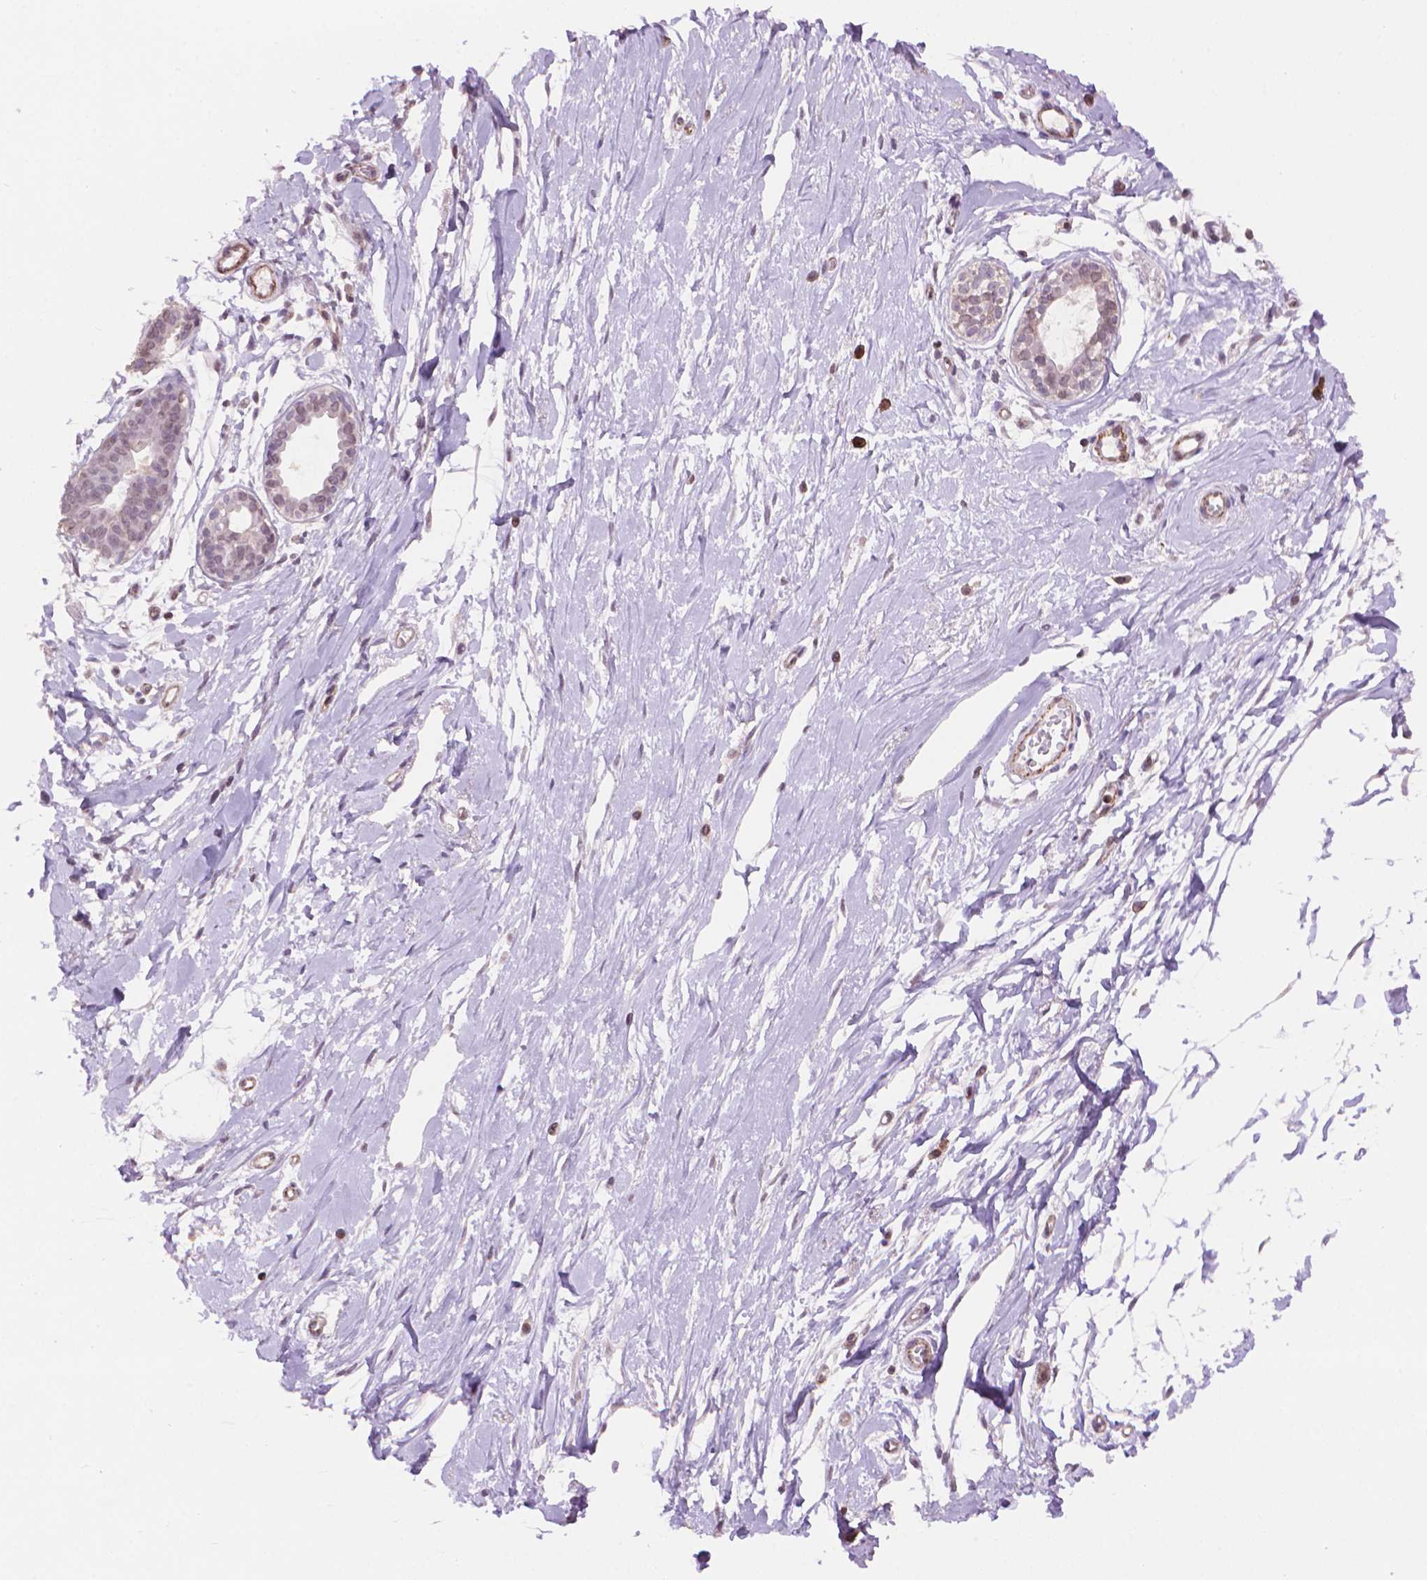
{"staining": {"intensity": "negative", "quantity": "none", "location": "none"}, "tissue": "breast", "cell_type": "Adipocytes", "image_type": "normal", "snomed": [{"axis": "morphology", "description": "Normal tissue, NOS"}, {"axis": "topography", "description": "Breast"}], "caption": "A high-resolution photomicrograph shows immunohistochemistry (IHC) staining of normal breast, which reveals no significant staining in adipocytes. The staining is performed using DAB brown chromogen with nuclei counter-stained in using hematoxylin.", "gene": "TMEM184A", "patient": {"sex": "female", "age": 49}}